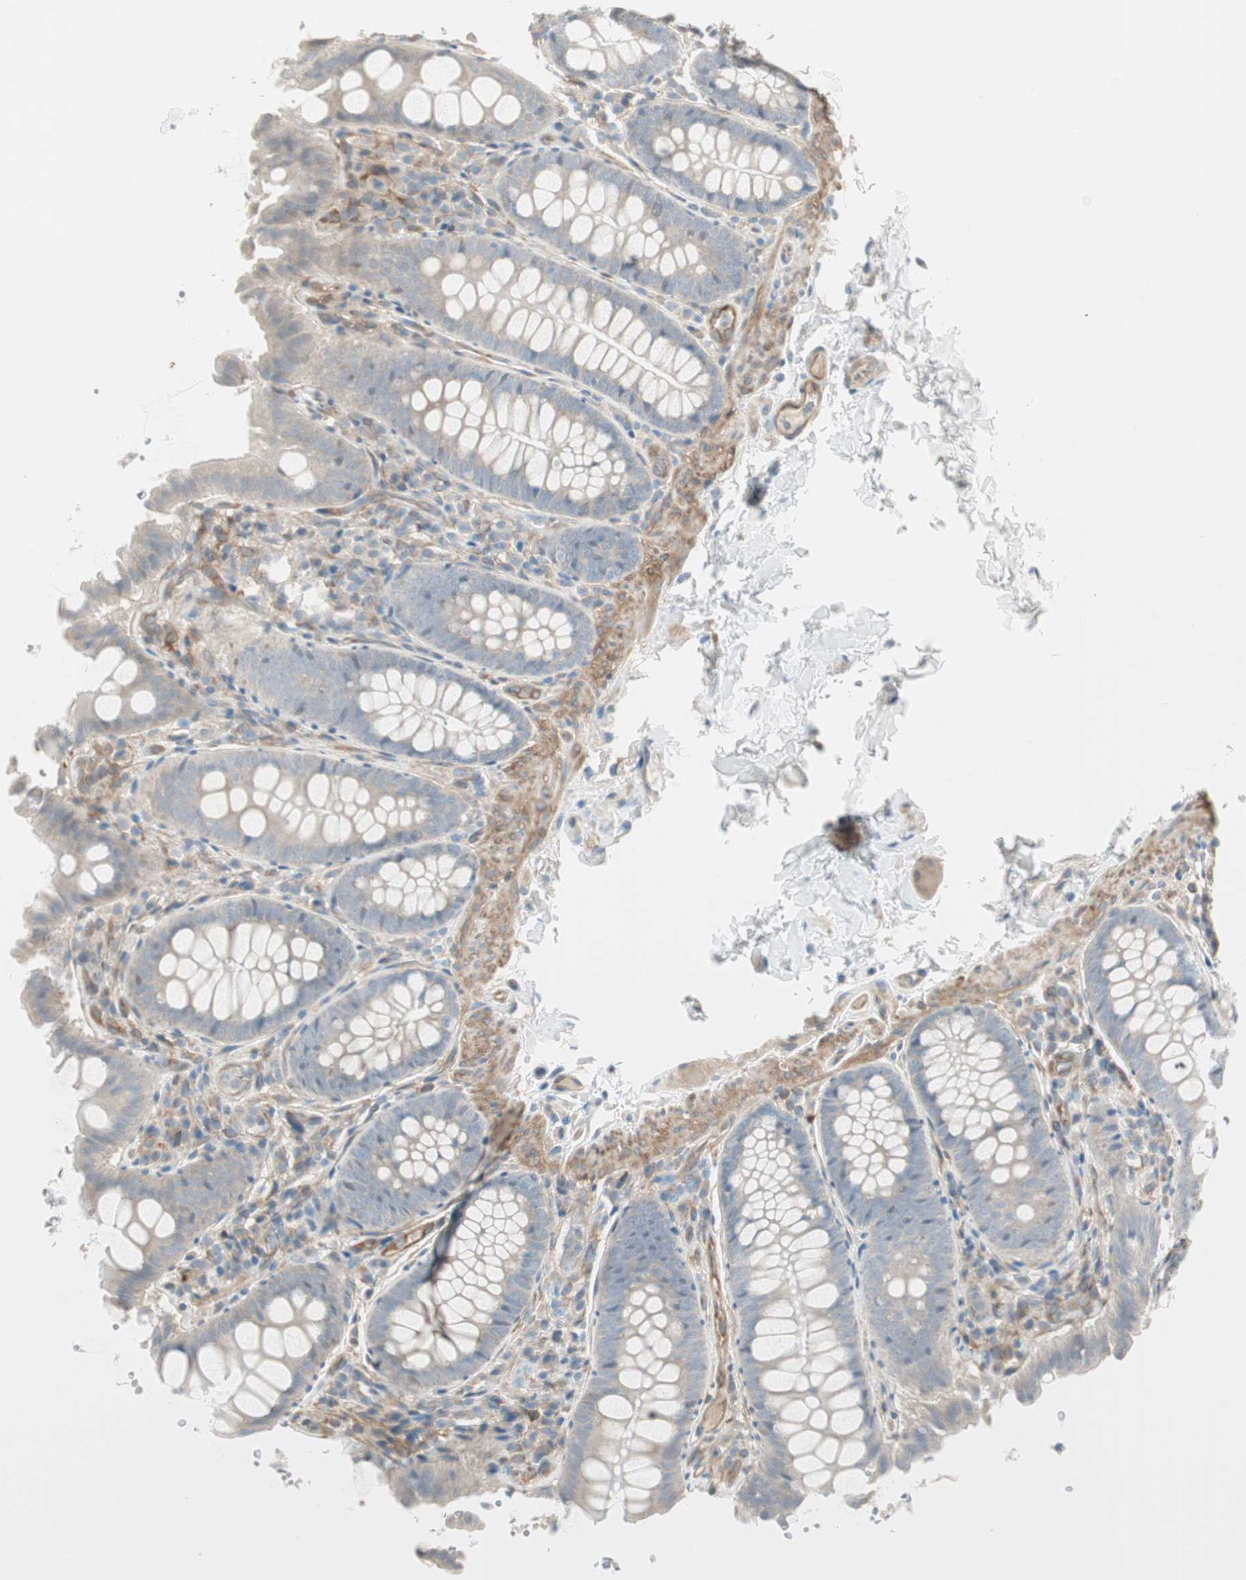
{"staining": {"intensity": "weak", "quantity": ">75%", "location": "cytoplasmic/membranous"}, "tissue": "colon", "cell_type": "Endothelial cells", "image_type": "normal", "snomed": [{"axis": "morphology", "description": "Normal tissue, NOS"}, {"axis": "topography", "description": "Colon"}], "caption": "Colon stained with DAB (3,3'-diaminobenzidine) immunohistochemistry (IHC) reveals low levels of weak cytoplasmic/membranous expression in approximately >75% of endothelial cells.", "gene": "STON1", "patient": {"sex": "female", "age": 61}}